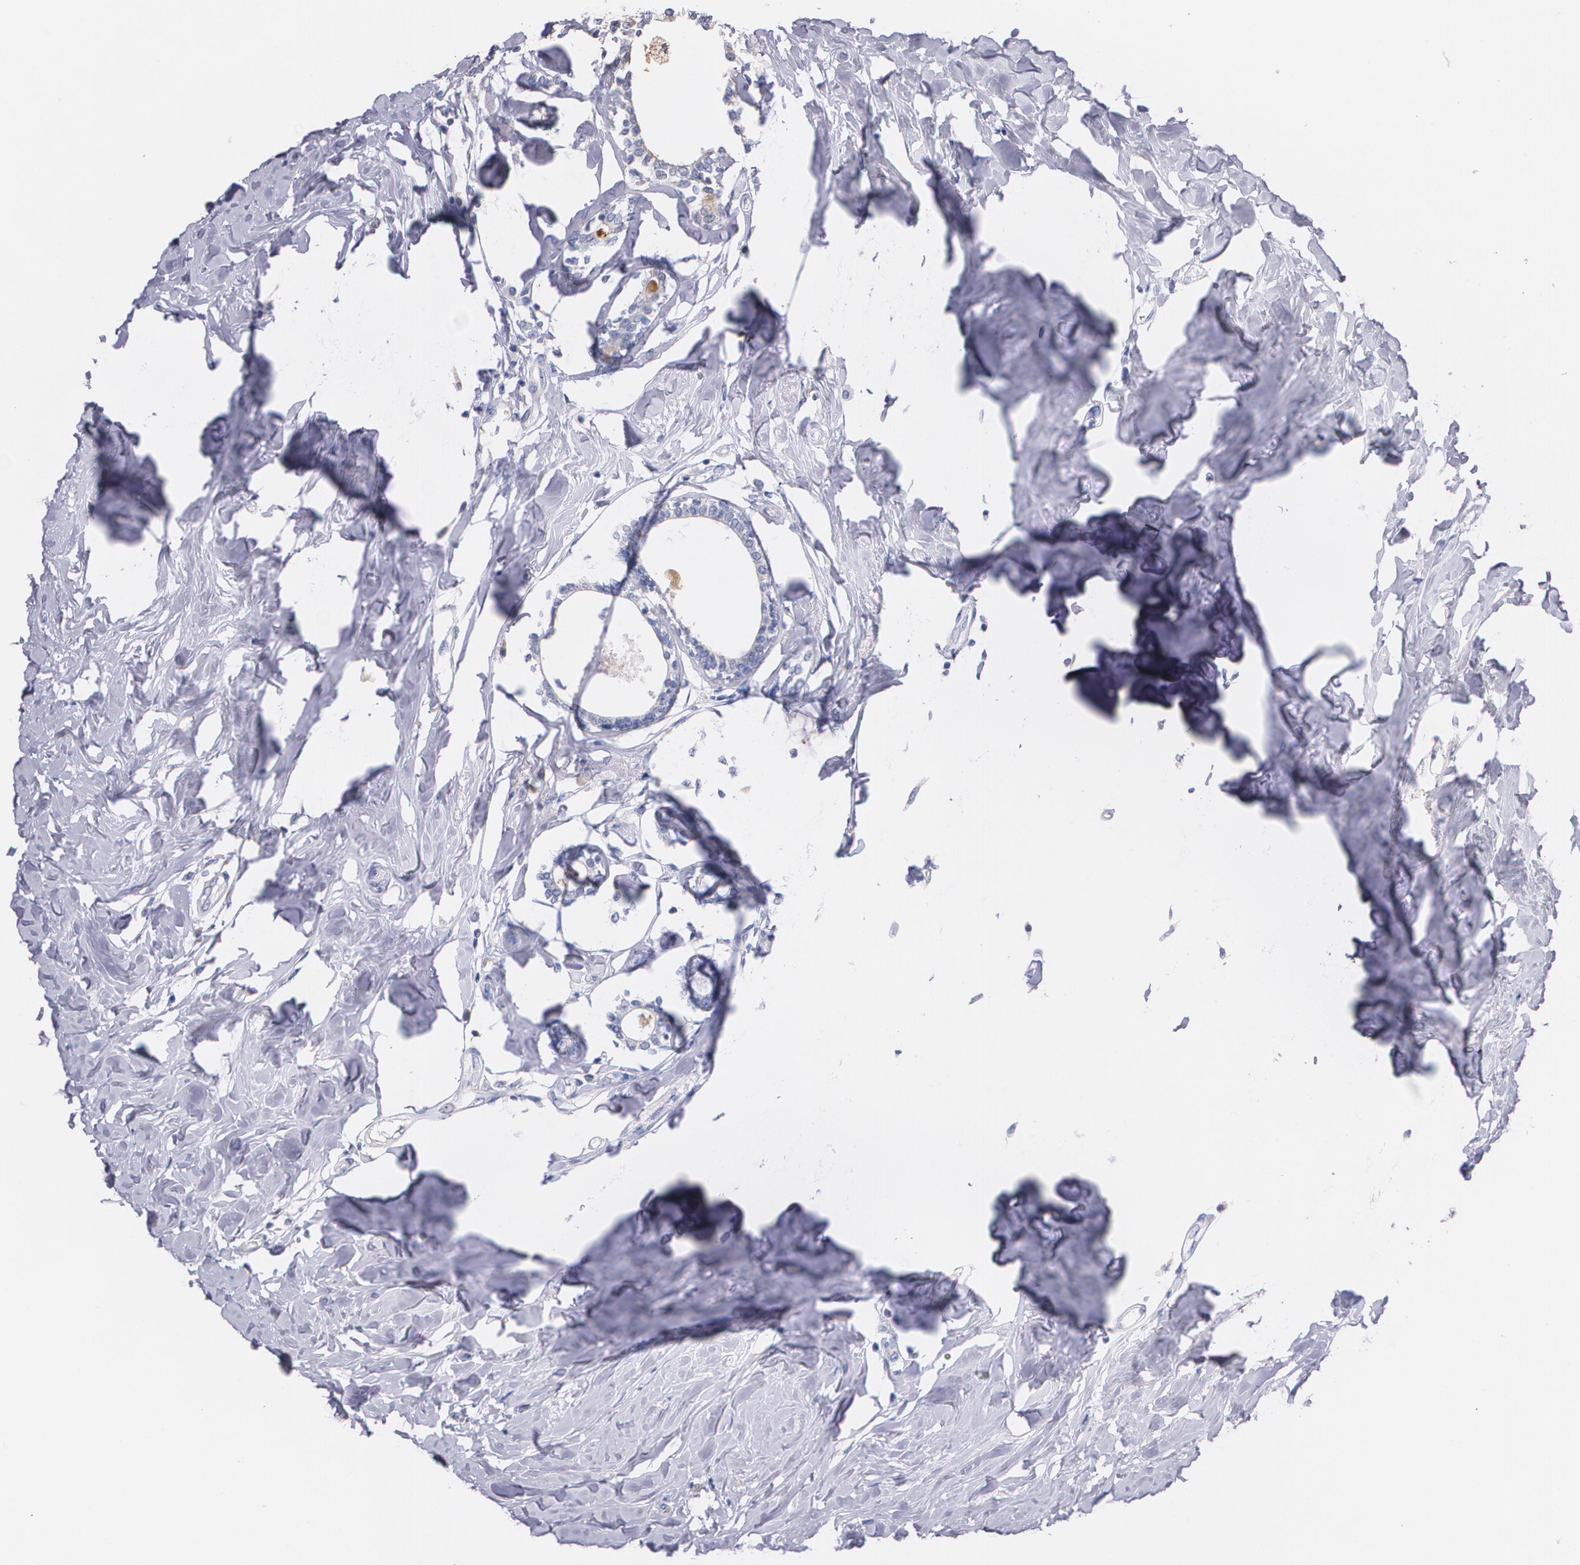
{"staining": {"intensity": "negative", "quantity": "none", "location": "none"}, "tissue": "breast cancer", "cell_type": "Tumor cells", "image_type": "cancer", "snomed": [{"axis": "morphology", "description": "Lobular carcinoma"}, {"axis": "topography", "description": "Breast"}], "caption": "Immunohistochemical staining of human lobular carcinoma (breast) exhibits no significant positivity in tumor cells.", "gene": "AMBP", "patient": {"sex": "female", "age": 51}}